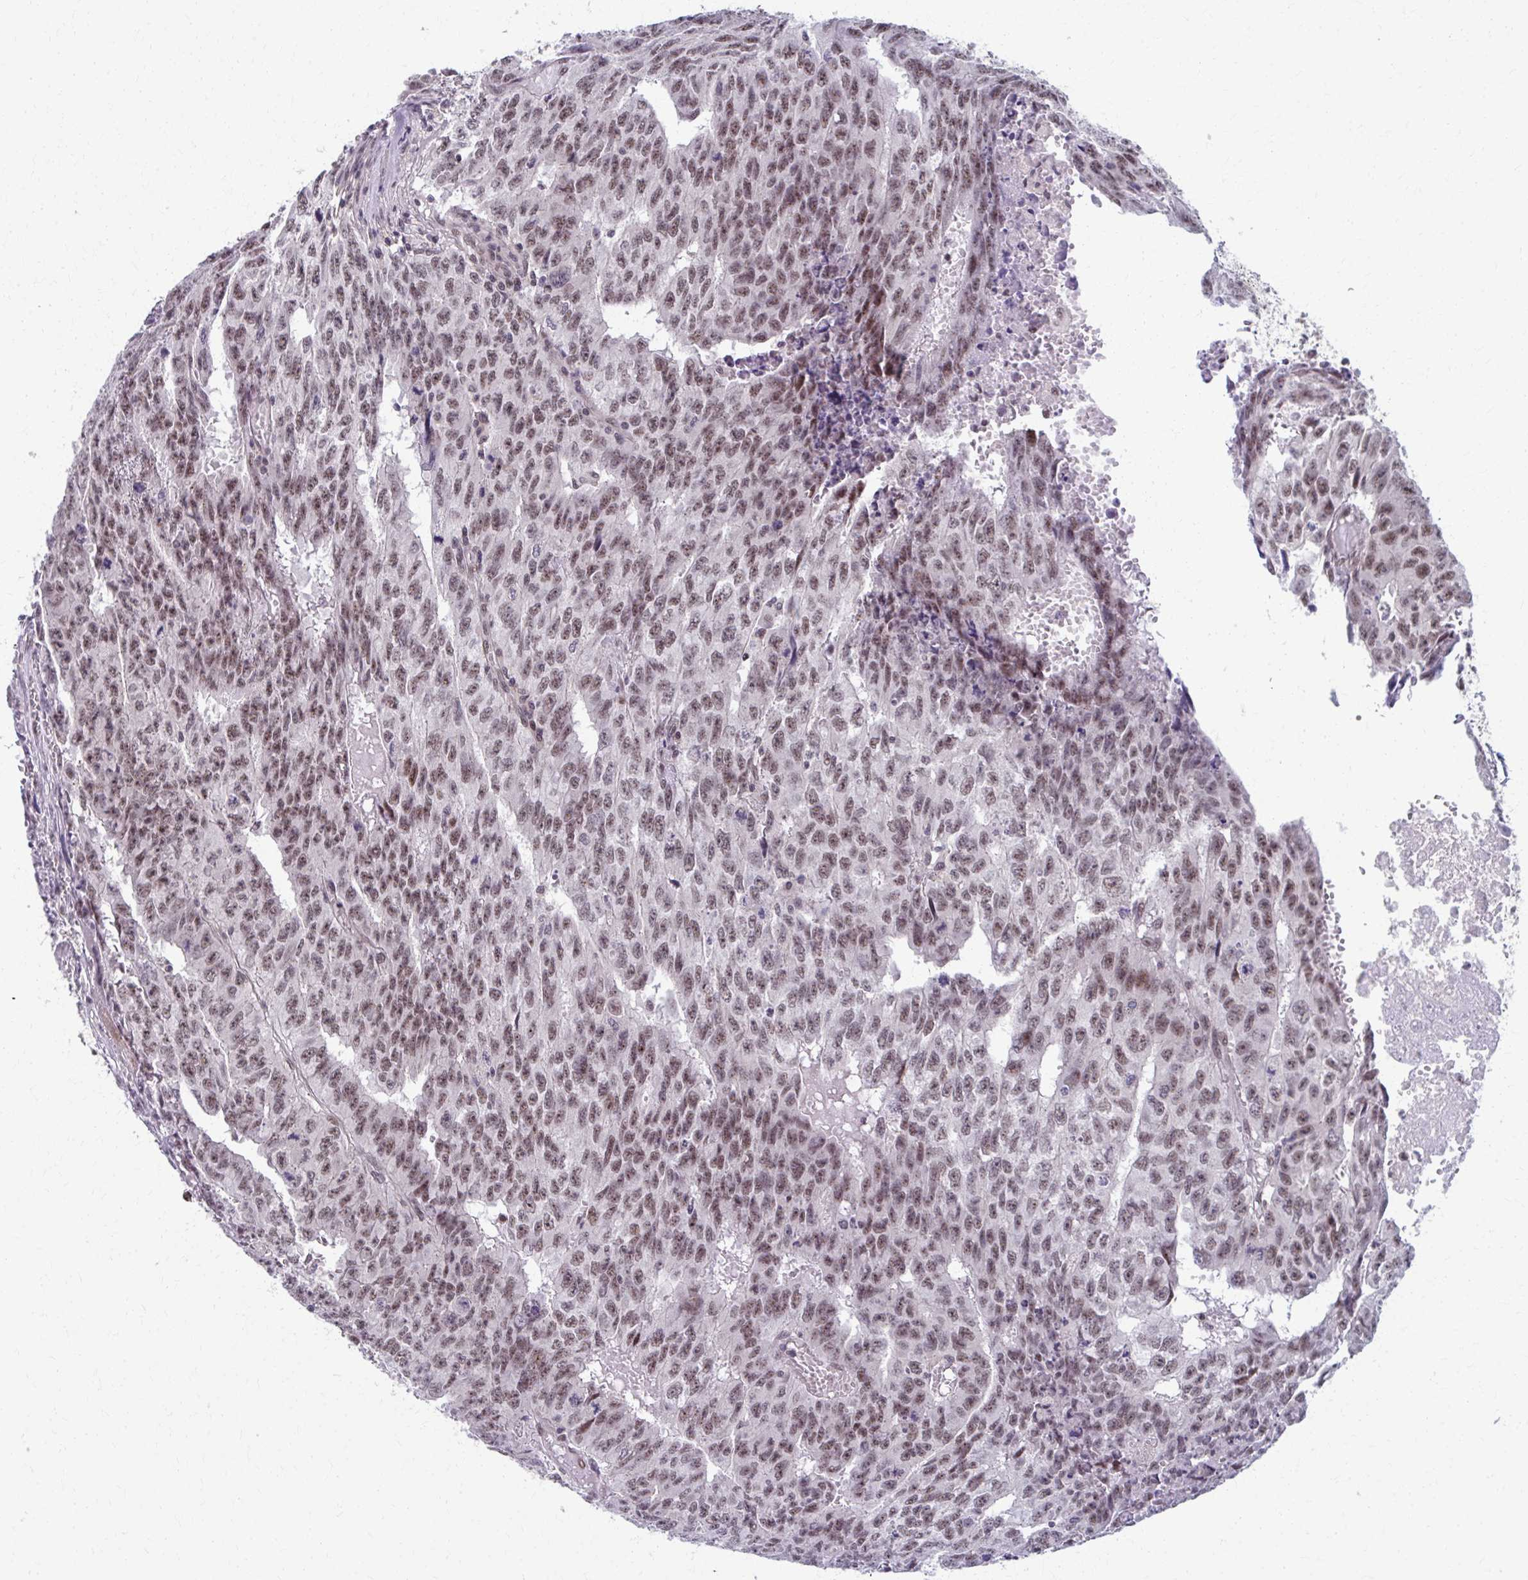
{"staining": {"intensity": "moderate", "quantity": ">75%", "location": "nuclear"}, "tissue": "testis cancer", "cell_type": "Tumor cells", "image_type": "cancer", "snomed": [{"axis": "morphology", "description": "Carcinoma, Embryonal, NOS"}, {"axis": "morphology", "description": "Teratoma, malignant, NOS"}, {"axis": "topography", "description": "Testis"}], "caption": "High-magnification brightfield microscopy of testis cancer stained with DAB (3,3'-diaminobenzidine) (brown) and counterstained with hematoxylin (blue). tumor cells exhibit moderate nuclear staining is present in about>75% of cells. (Brightfield microscopy of DAB IHC at high magnification).", "gene": "SETBP1", "patient": {"sex": "male", "age": 24}}